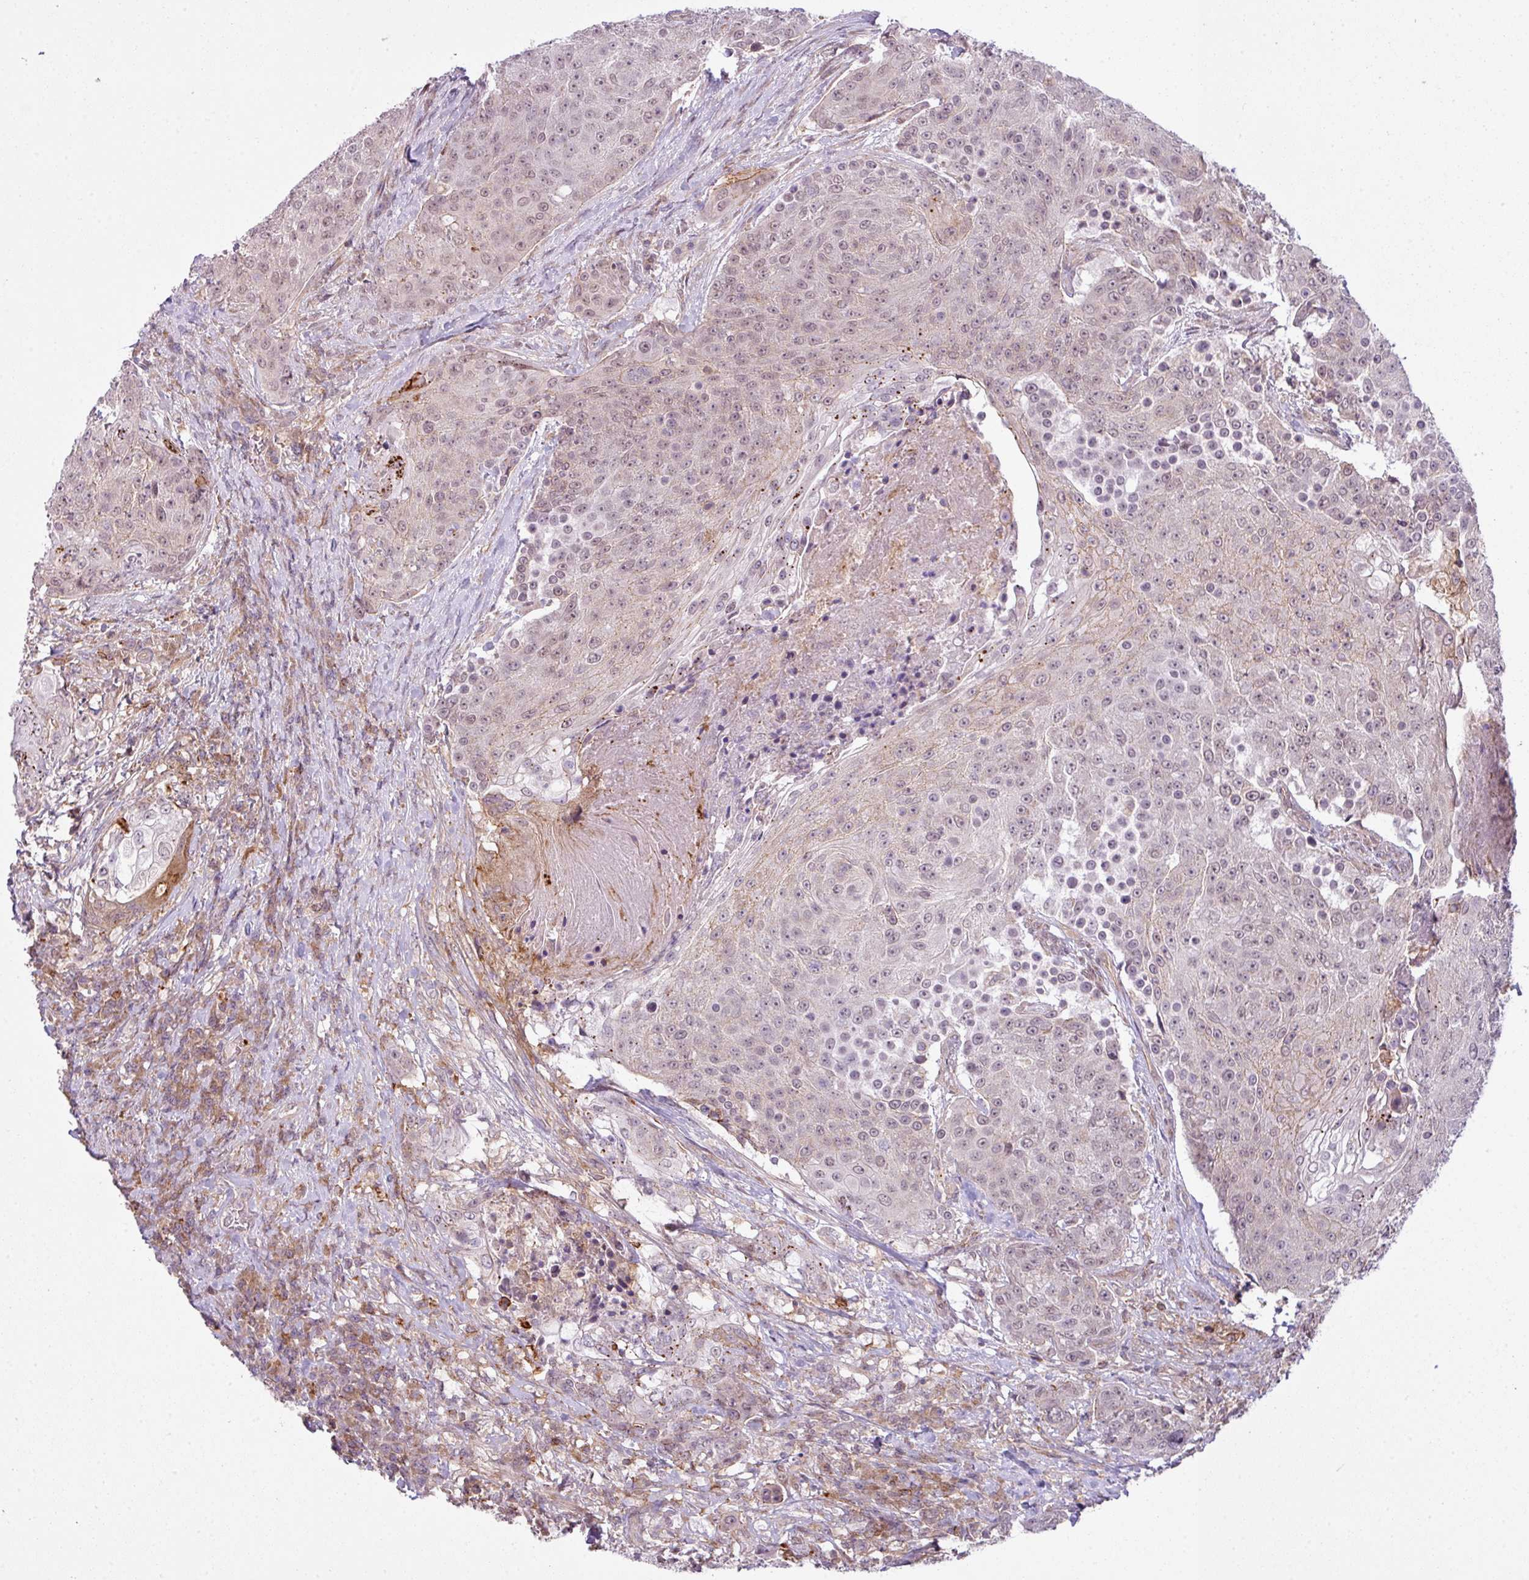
{"staining": {"intensity": "negative", "quantity": "none", "location": "none"}, "tissue": "urothelial cancer", "cell_type": "Tumor cells", "image_type": "cancer", "snomed": [{"axis": "morphology", "description": "Urothelial carcinoma, High grade"}, {"axis": "topography", "description": "Urinary bladder"}], "caption": "Human urothelial cancer stained for a protein using immunohistochemistry shows no staining in tumor cells.", "gene": "ZC2HC1C", "patient": {"sex": "female", "age": 63}}